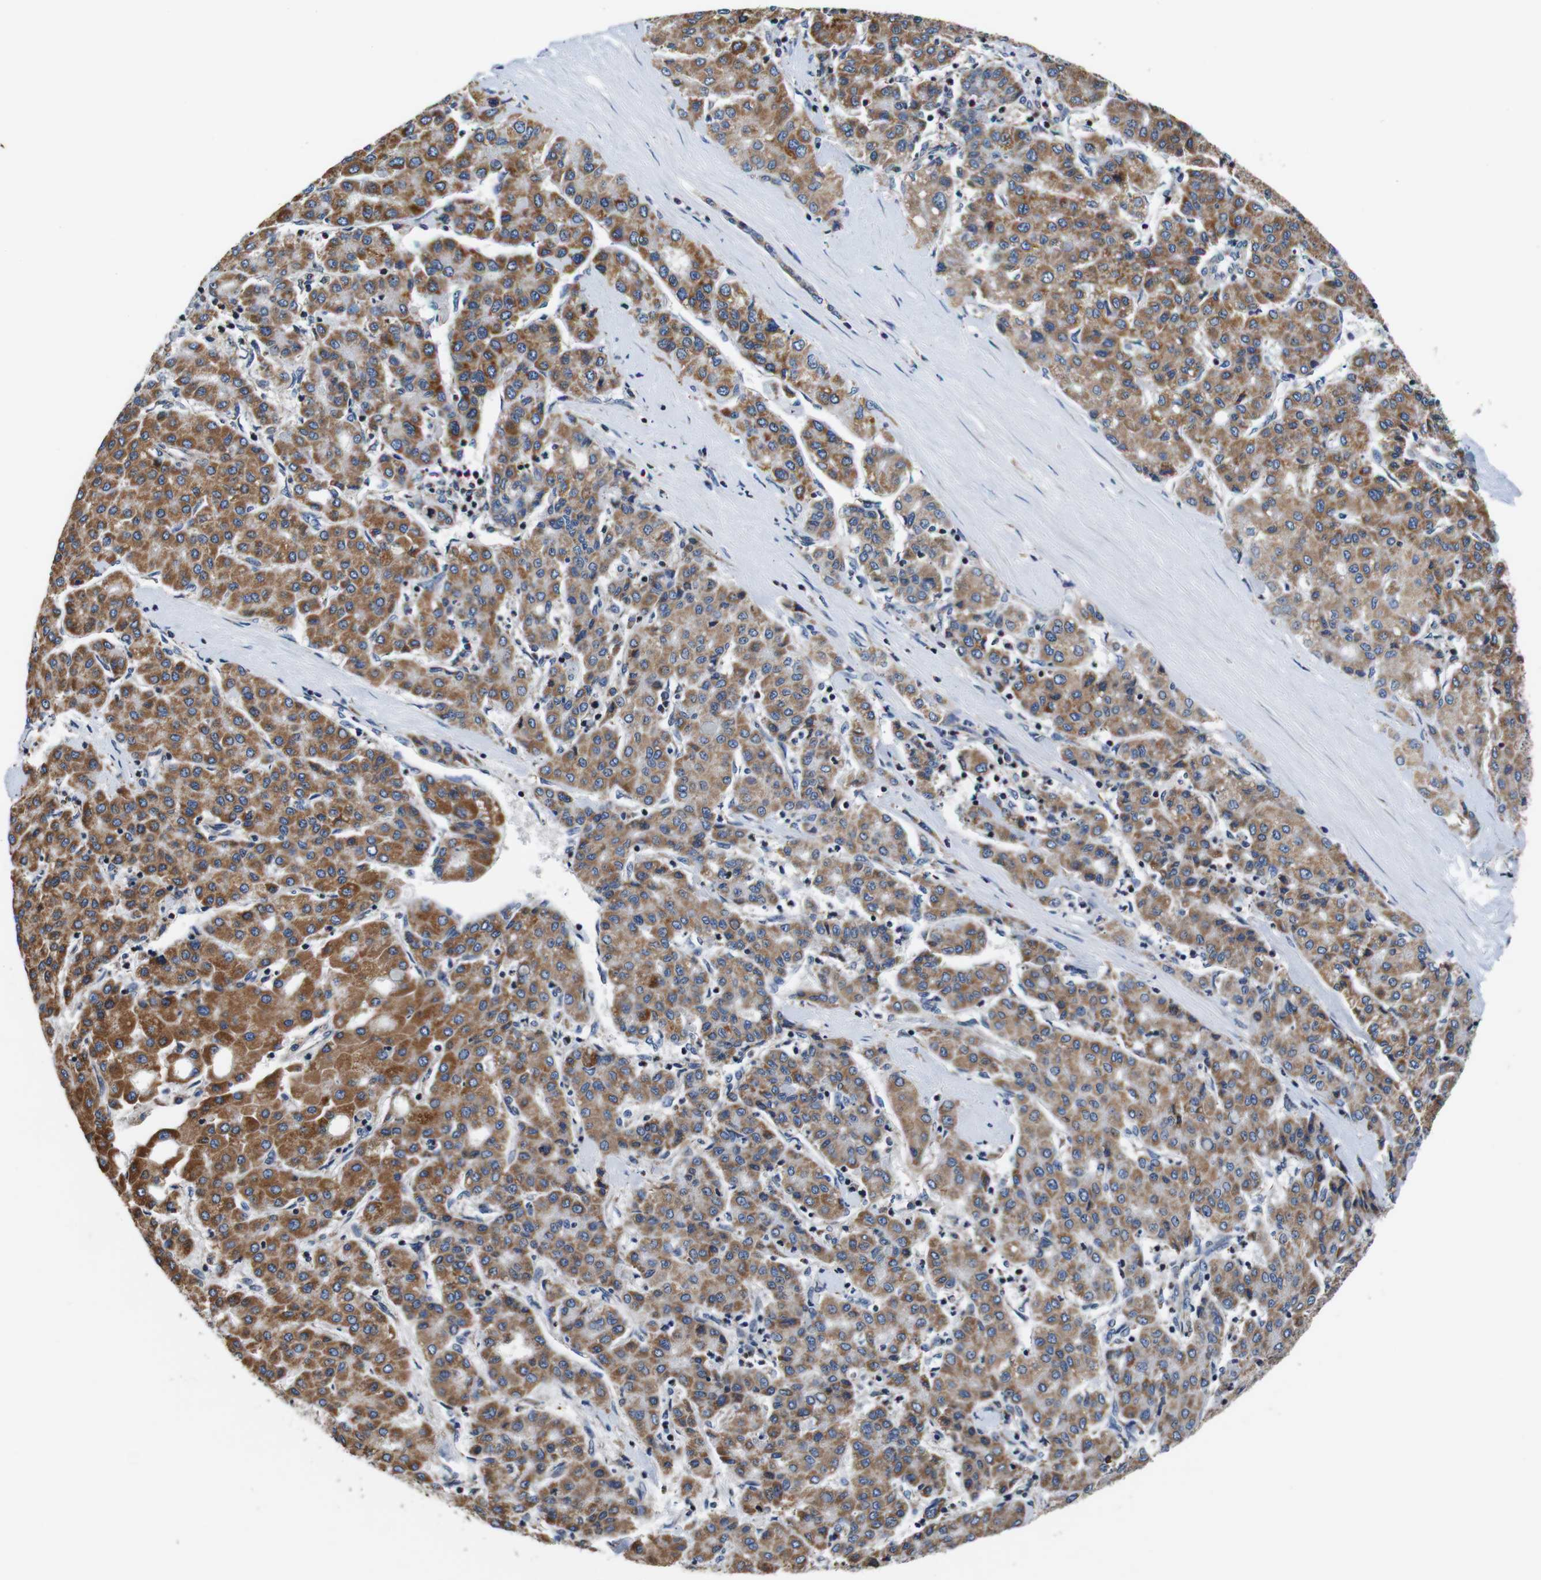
{"staining": {"intensity": "moderate", "quantity": ">75%", "location": "cytoplasmic/membranous"}, "tissue": "liver cancer", "cell_type": "Tumor cells", "image_type": "cancer", "snomed": [{"axis": "morphology", "description": "Carcinoma, Hepatocellular, NOS"}, {"axis": "topography", "description": "Liver"}], "caption": "A brown stain labels moderate cytoplasmic/membranous positivity of a protein in liver cancer tumor cells.", "gene": "LRP4", "patient": {"sex": "male", "age": 65}}